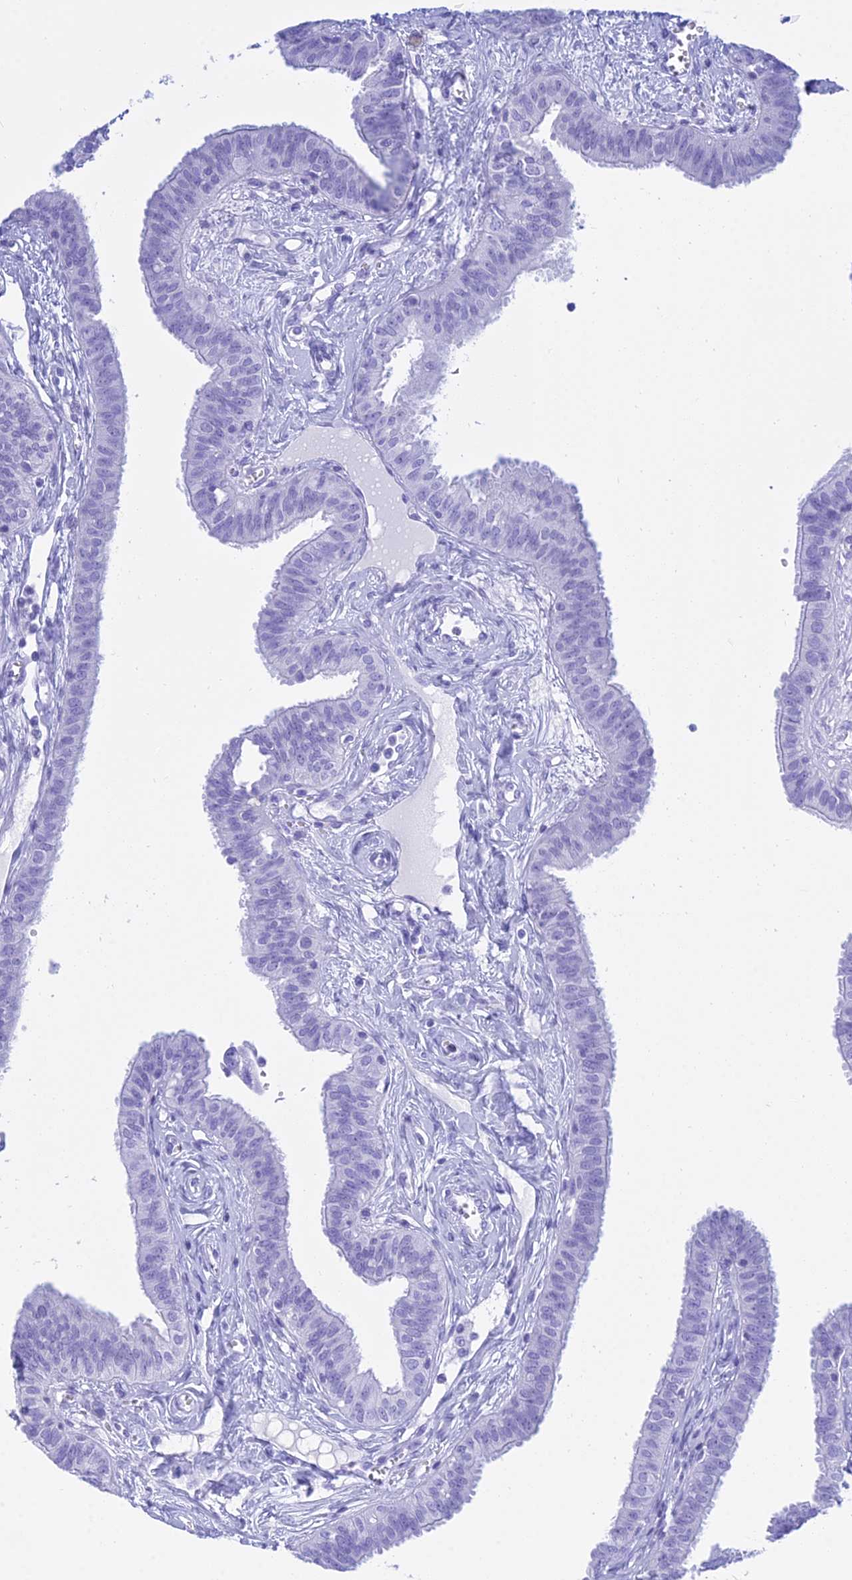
{"staining": {"intensity": "negative", "quantity": "none", "location": "none"}, "tissue": "fallopian tube", "cell_type": "Glandular cells", "image_type": "normal", "snomed": [{"axis": "morphology", "description": "Normal tissue, NOS"}, {"axis": "morphology", "description": "Carcinoma, NOS"}, {"axis": "topography", "description": "Fallopian tube"}, {"axis": "topography", "description": "Ovary"}], "caption": "Immunohistochemical staining of benign fallopian tube demonstrates no significant expression in glandular cells.", "gene": "PATE4", "patient": {"sex": "female", "age": 59}}